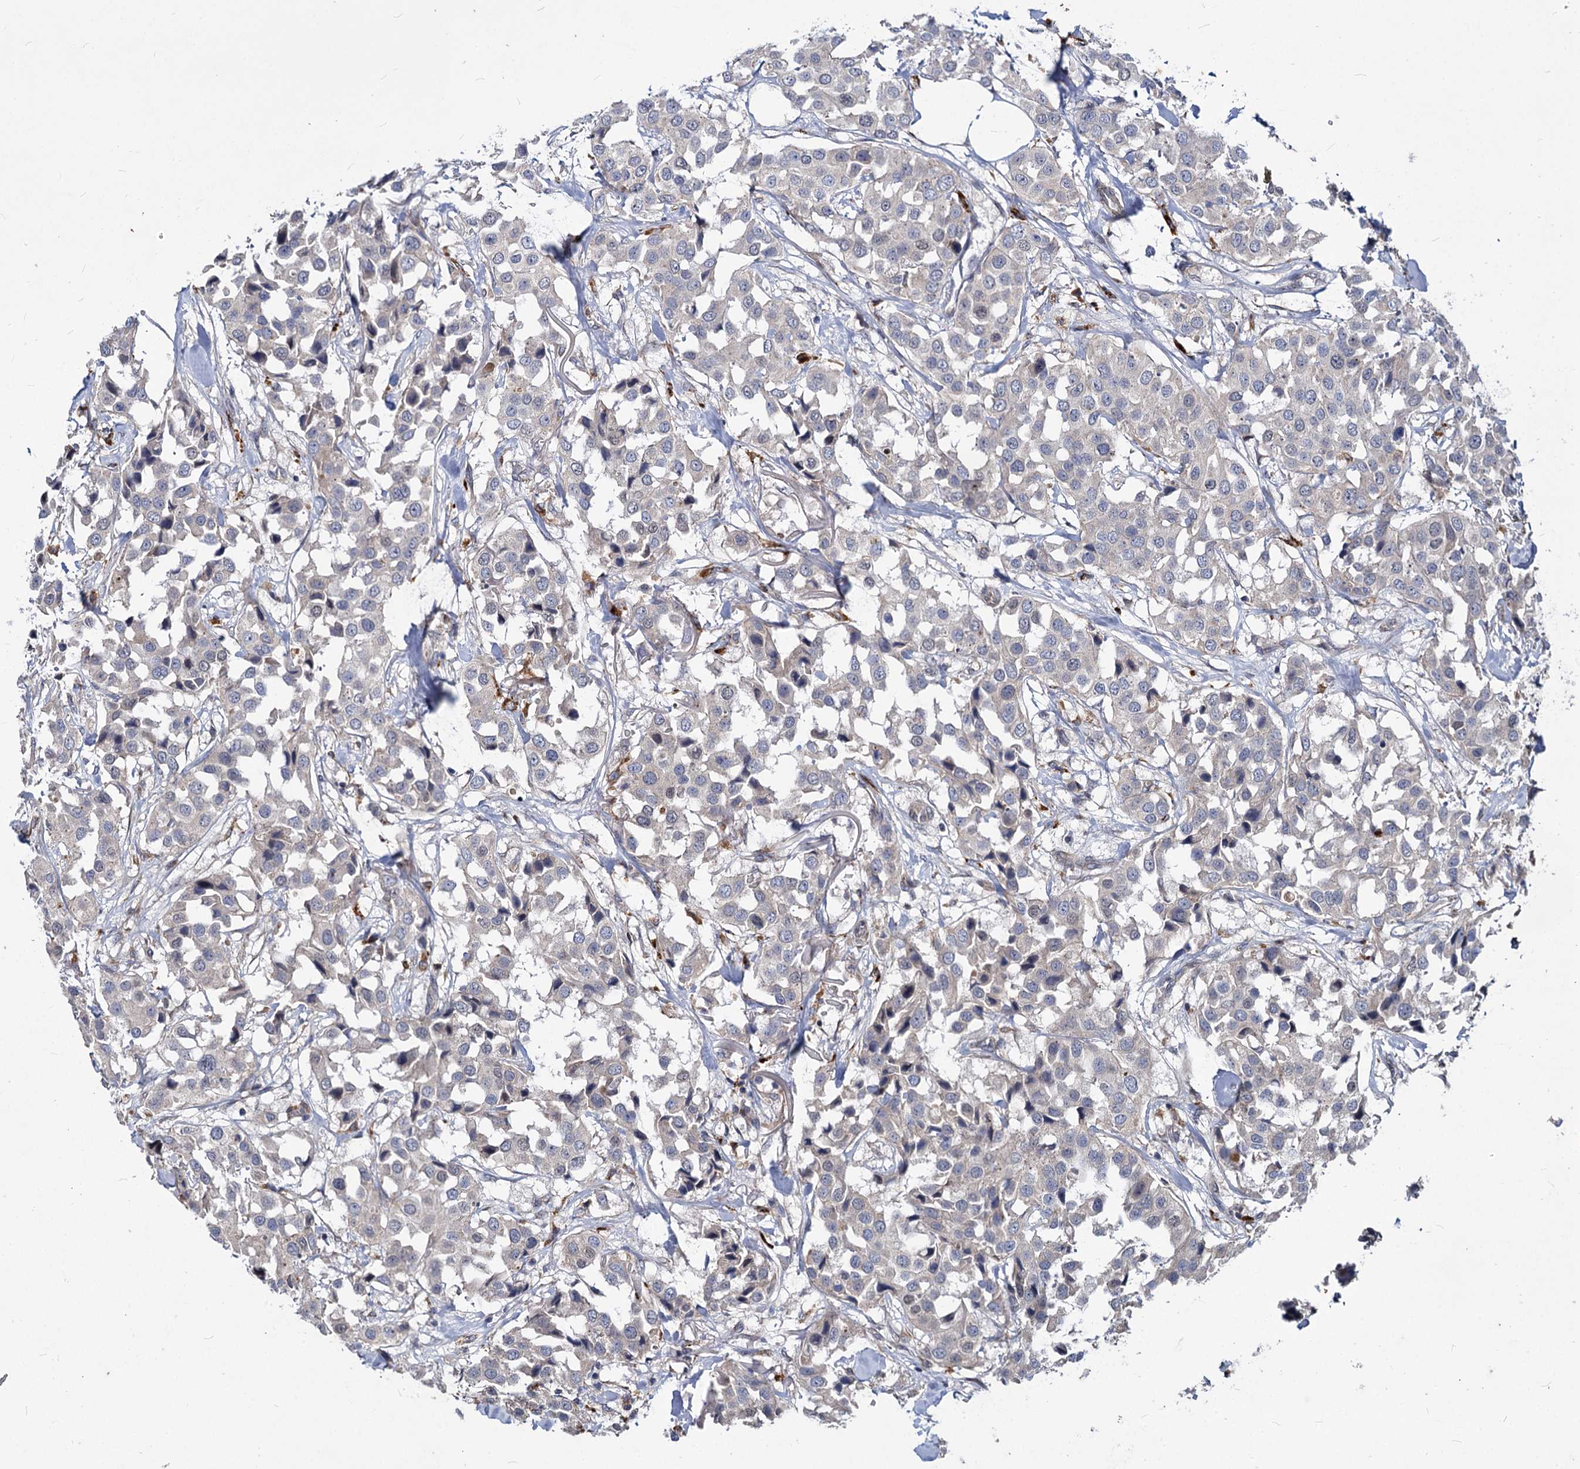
{"staining": {"intensity": "negative", "quantity": "none", "location": "none"}, "tissue": "breast cancer", "cell_type": "Tumor cells", "image_type": "cancer", "snomed": [{"axis": "morphology", "description": "Duct carcinoma"}, {"axis": "topography", "description": "Breast"}], "caption": "This is a micrograph of immunohistochemistry (IHC) staining of breast intraductal carcinoma, which shows no staining in tumor cells. (DAB IHC visualized using brightfield microscopy, high magnification).", "gene": "C11orf86", "patient": {"sex": "female", "age": 80}}